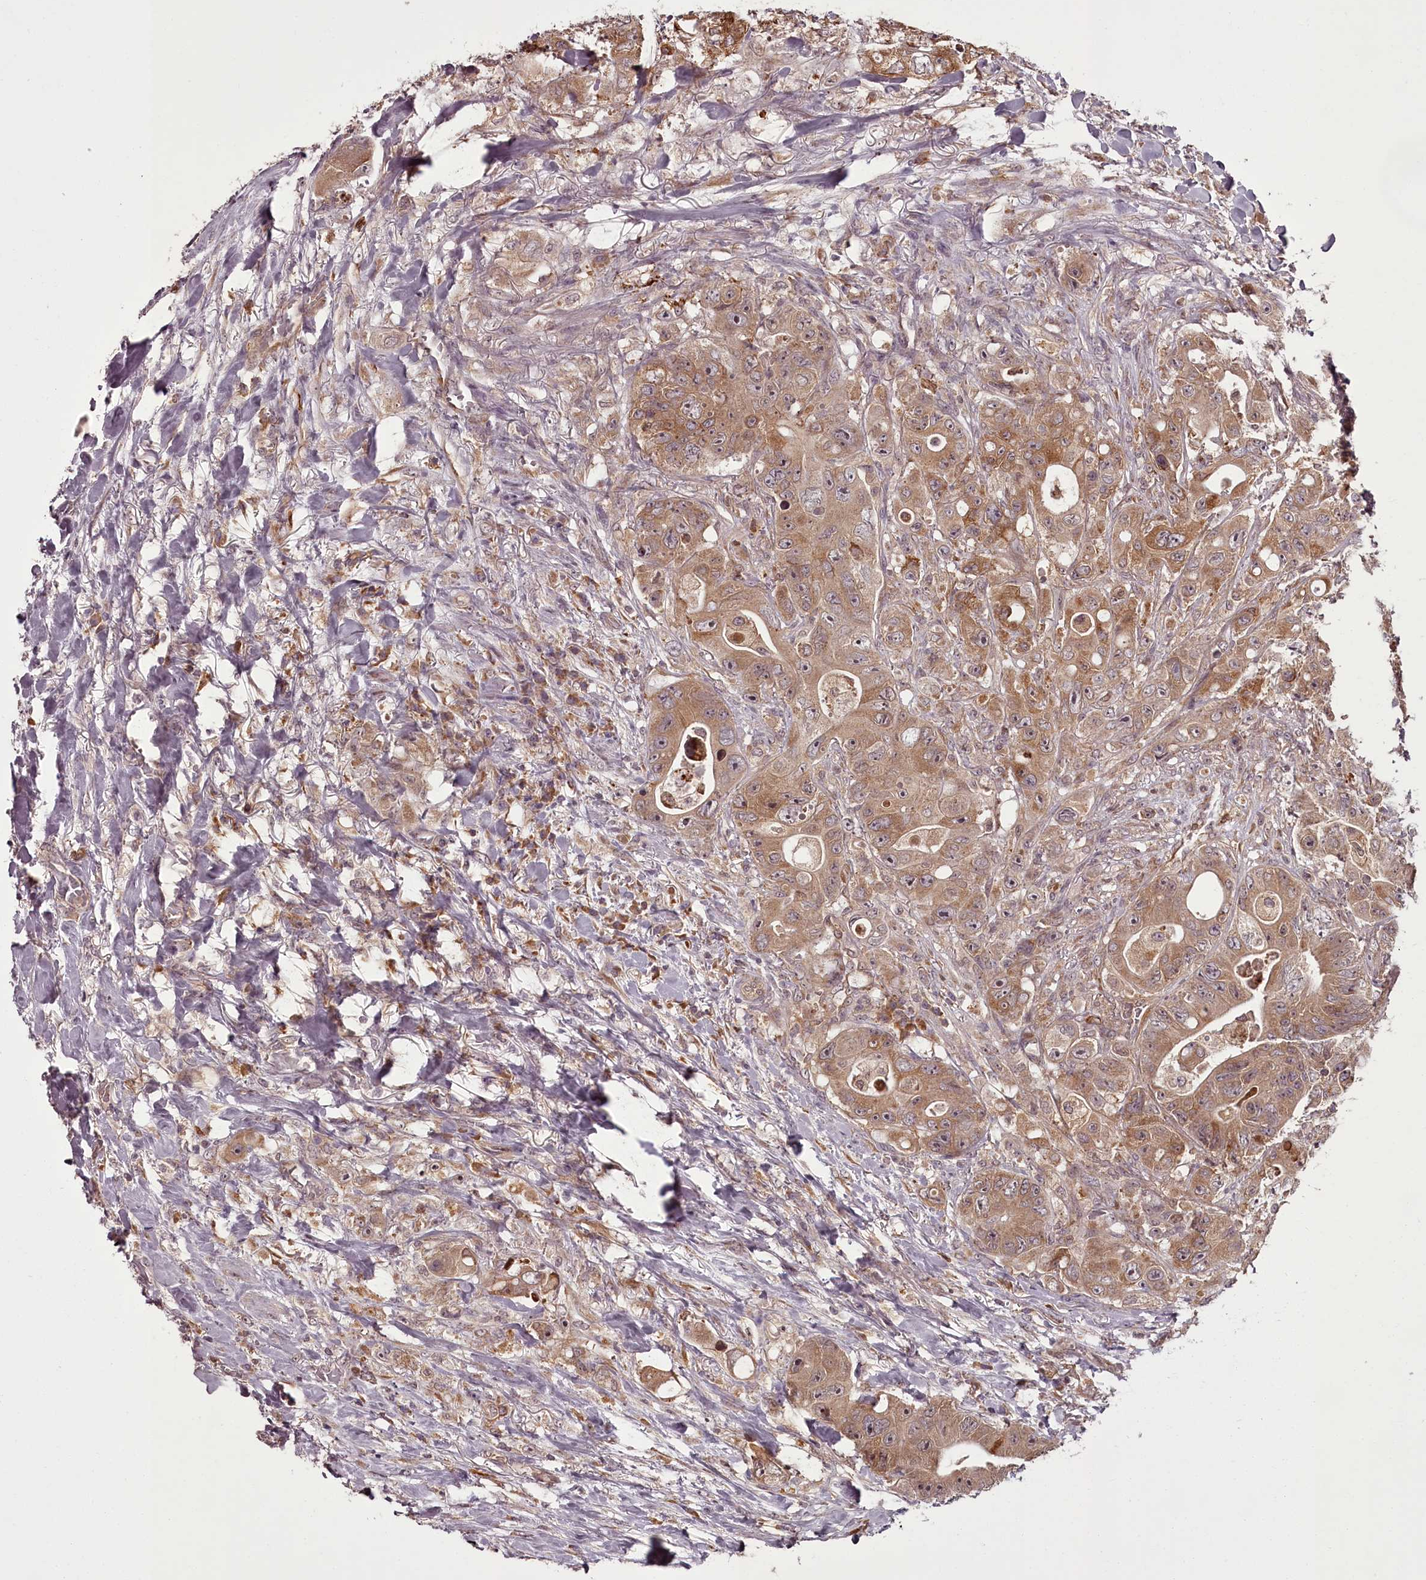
{"staining": {"intensity": "moderate", "quantity": ">75%", "location": "cytoplasmic/membranous"}, "tissue": "colorectal cancer", "cell_type": "Tumor cells", "image_type": "cancer", "snomed": [{"axis": "morphology", "description": "Adenocarcinoma, NOS"}, {"axis": "topography", "description": "Colon"}], "caption": "An IHC image of neoplastic tissue is shown. Protein staining in brown labels moderate cytoplasmic/membranous positivity in colorectal adenocarcinoma within tumor cells.", "gene": "CCDC92", "patient": {"sex": "female", "age": 46}}